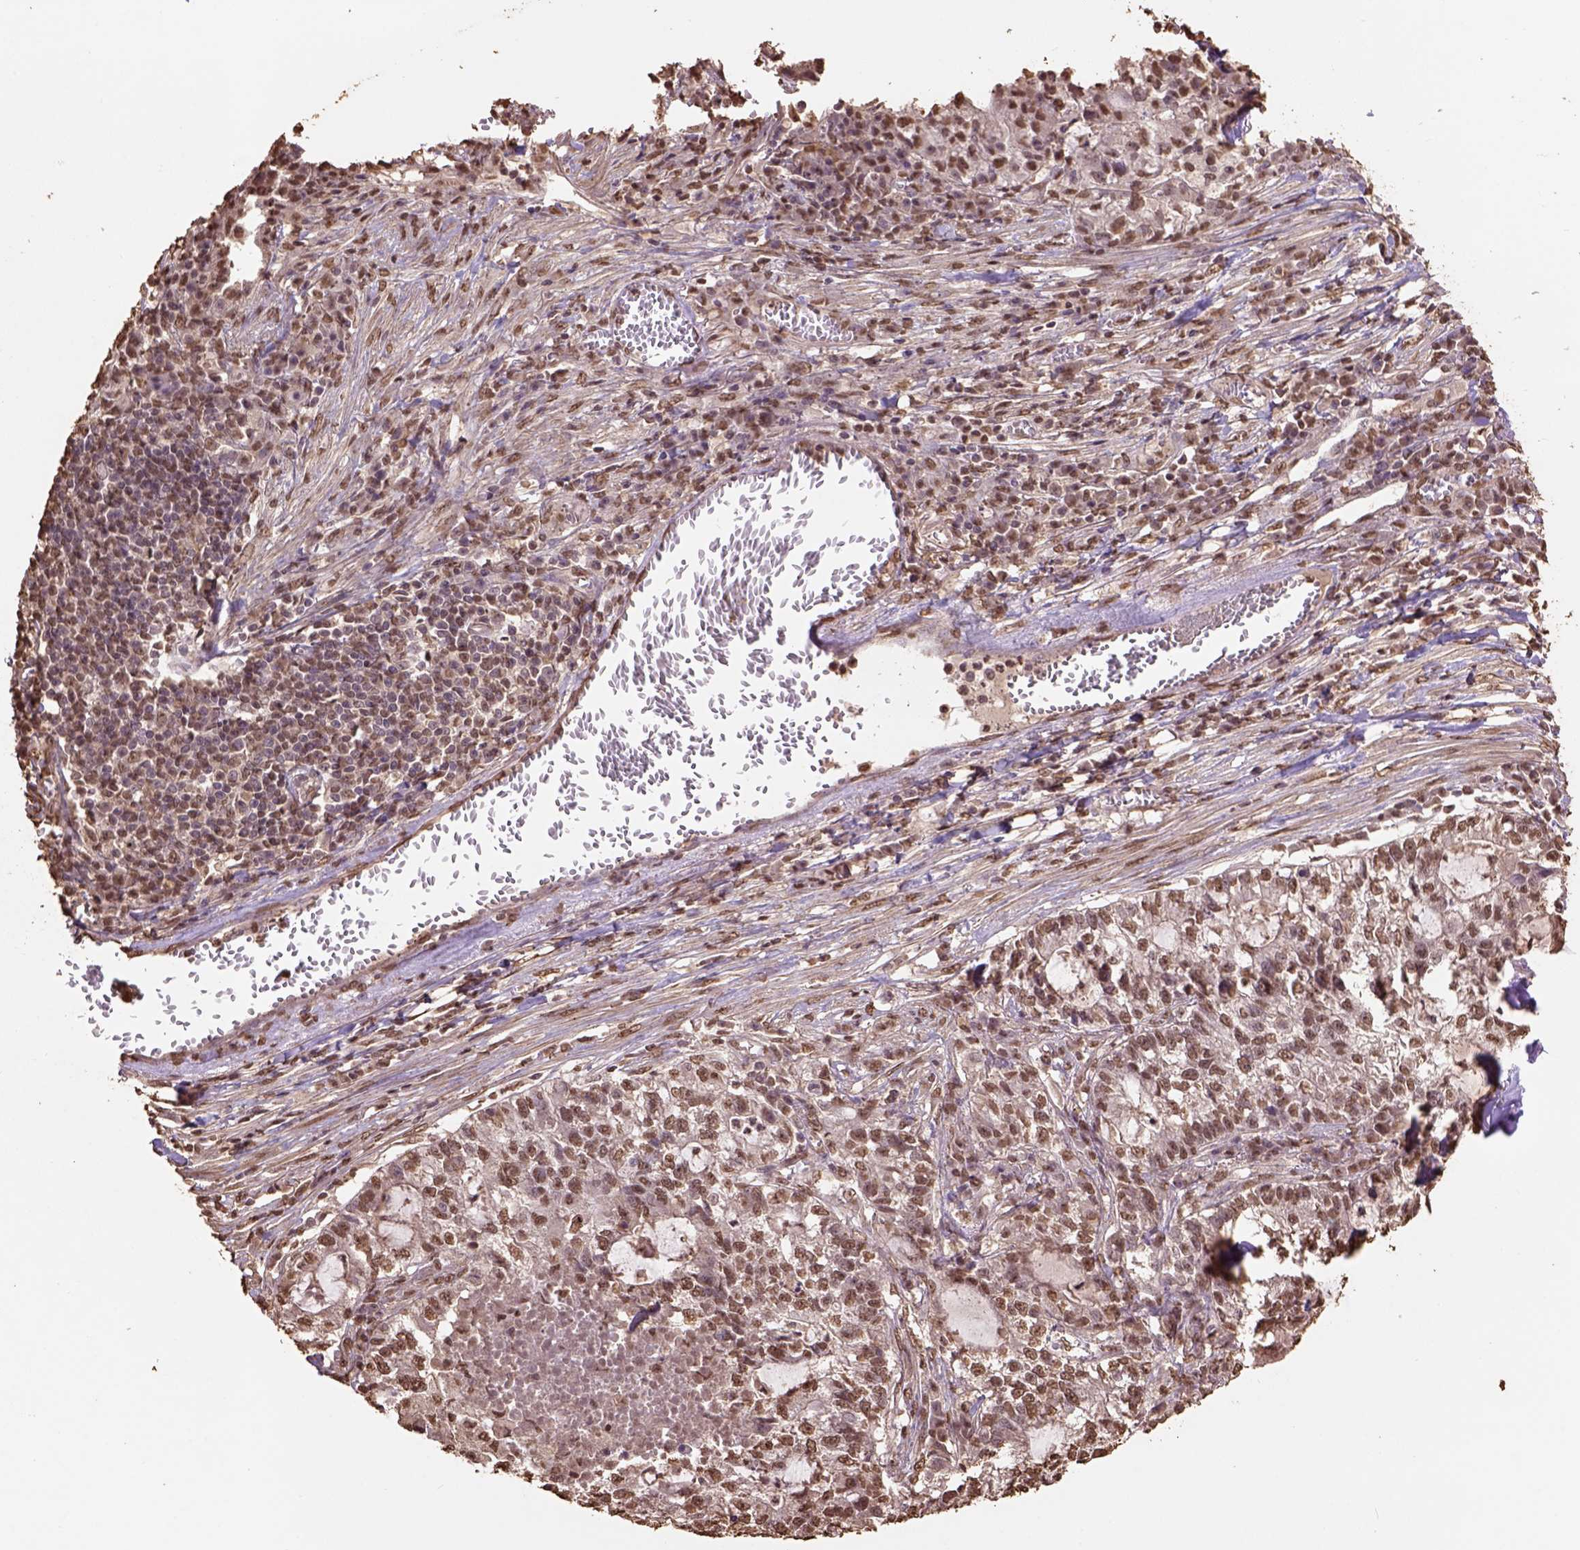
{"staining": {"intensity": "moderate", "quantity": ">75%", "location": "nuclear"}, "tissue": "lung cancer", "cell_type": "Tumor cells", "image_type": "cancer", "snomed": [{"axis": "morphology", "description": "Adenocarcinoma, NOS"}, {"axis": "topography", "description": "Lung"}], "caption": "This micrograph displays IHC staining of human adenocarcinoma (lung), with medium moderate nuclear positivity in approximately >75% of tumor cells.", "gene": "CSTF2T", "patient": {"sex": "male", "age": 57}}